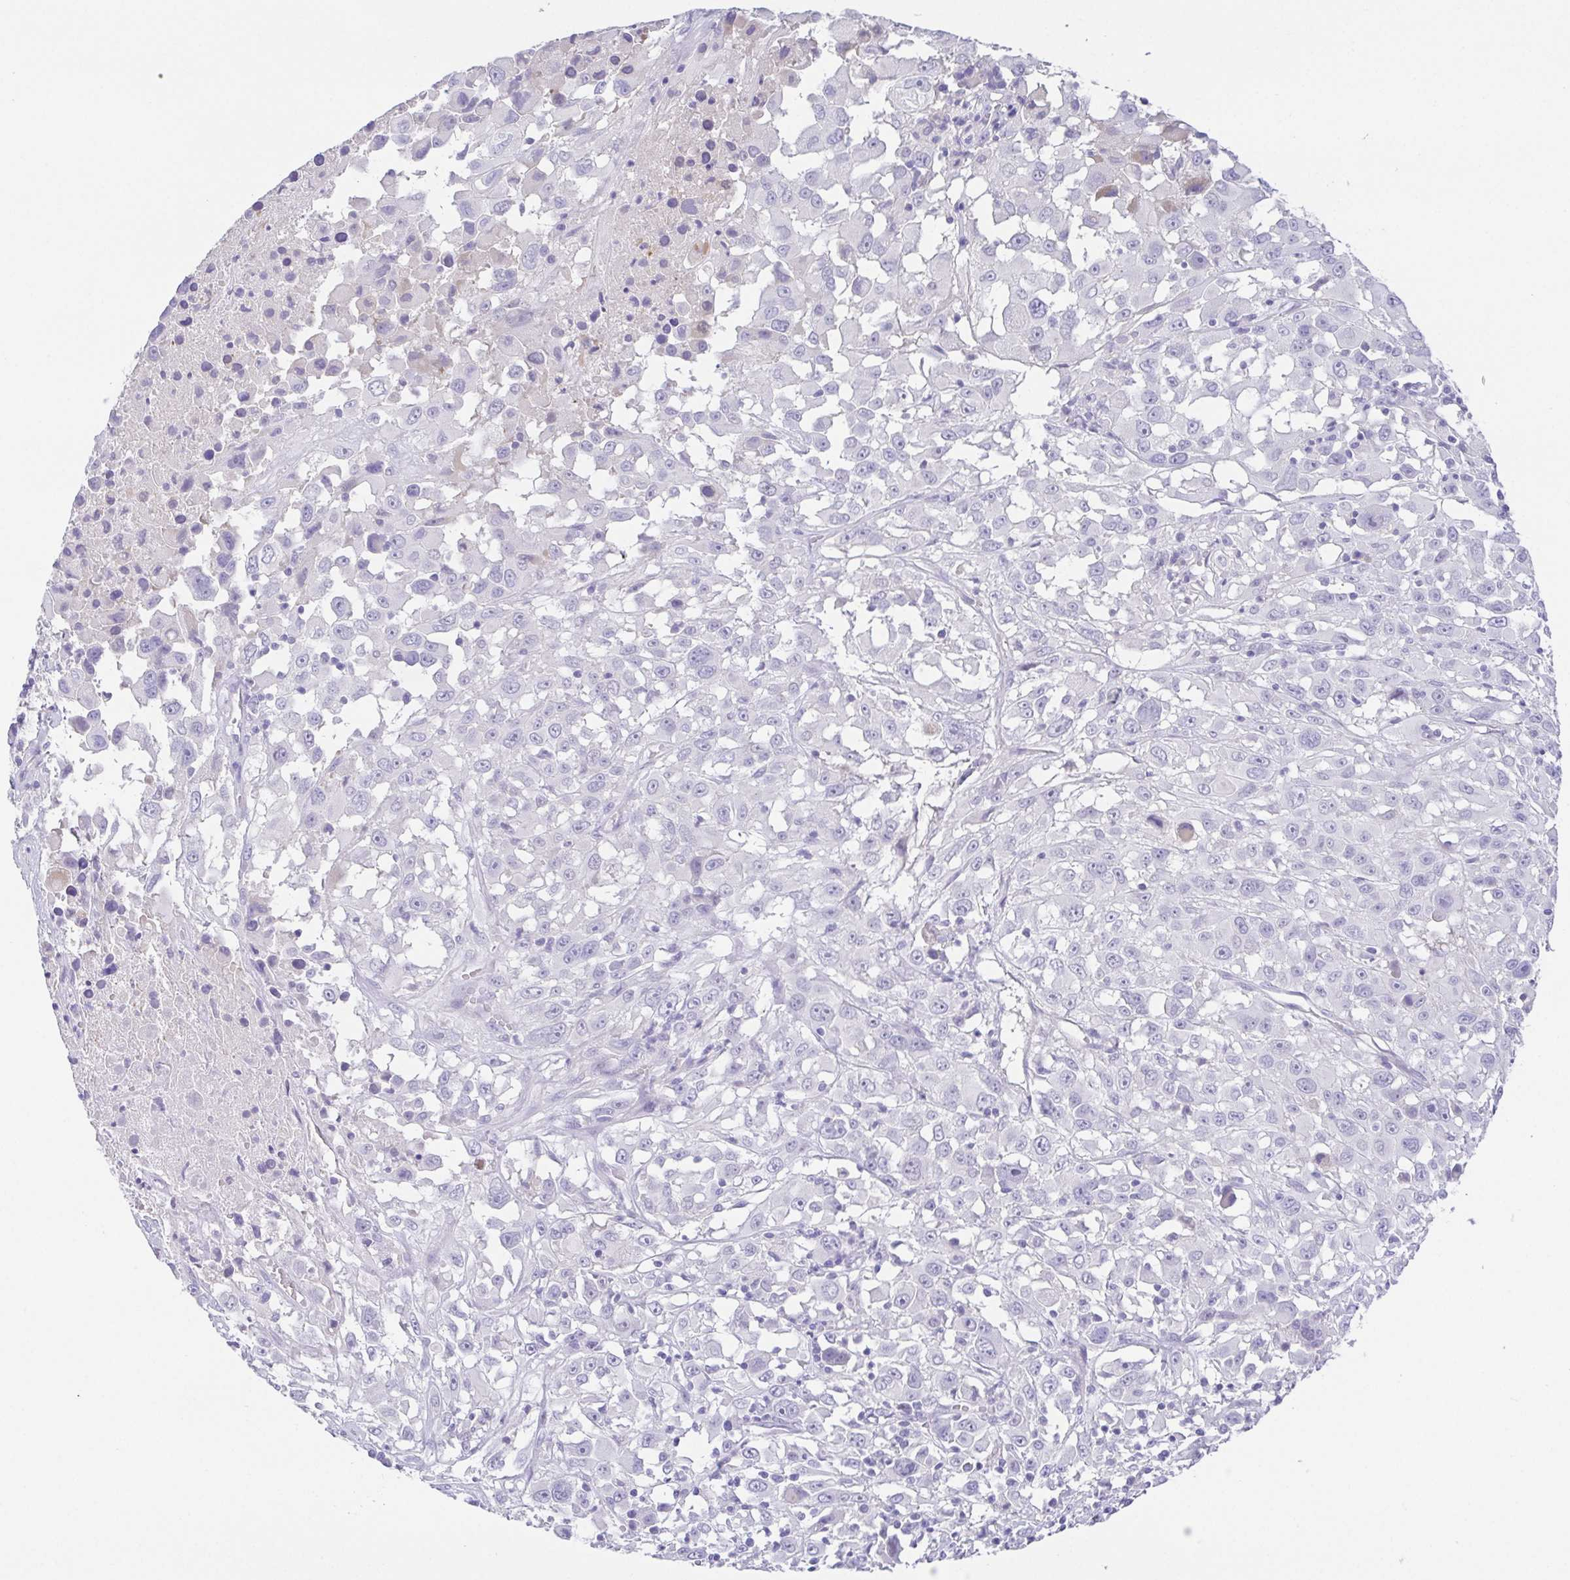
{"staining": {"intensity": "negative", "quantity": "none", "location": "none"}, "tissue": "melanoma", "cell_type": "Tumor cells", "image_type": "cancer", "snomed": [{"axis": "morphology", "description": "Malignant melanoma, Metastatic site"}, {"axis": "topography", "description": "Soft tissue"}], "caption": "The image reveals no significant positivity in tumor cells of melanoma. (IHC, brightfield microscopy, high magnification).", "gene": "HAPLN2", "patient": {"sex": "male", "age": 50}}